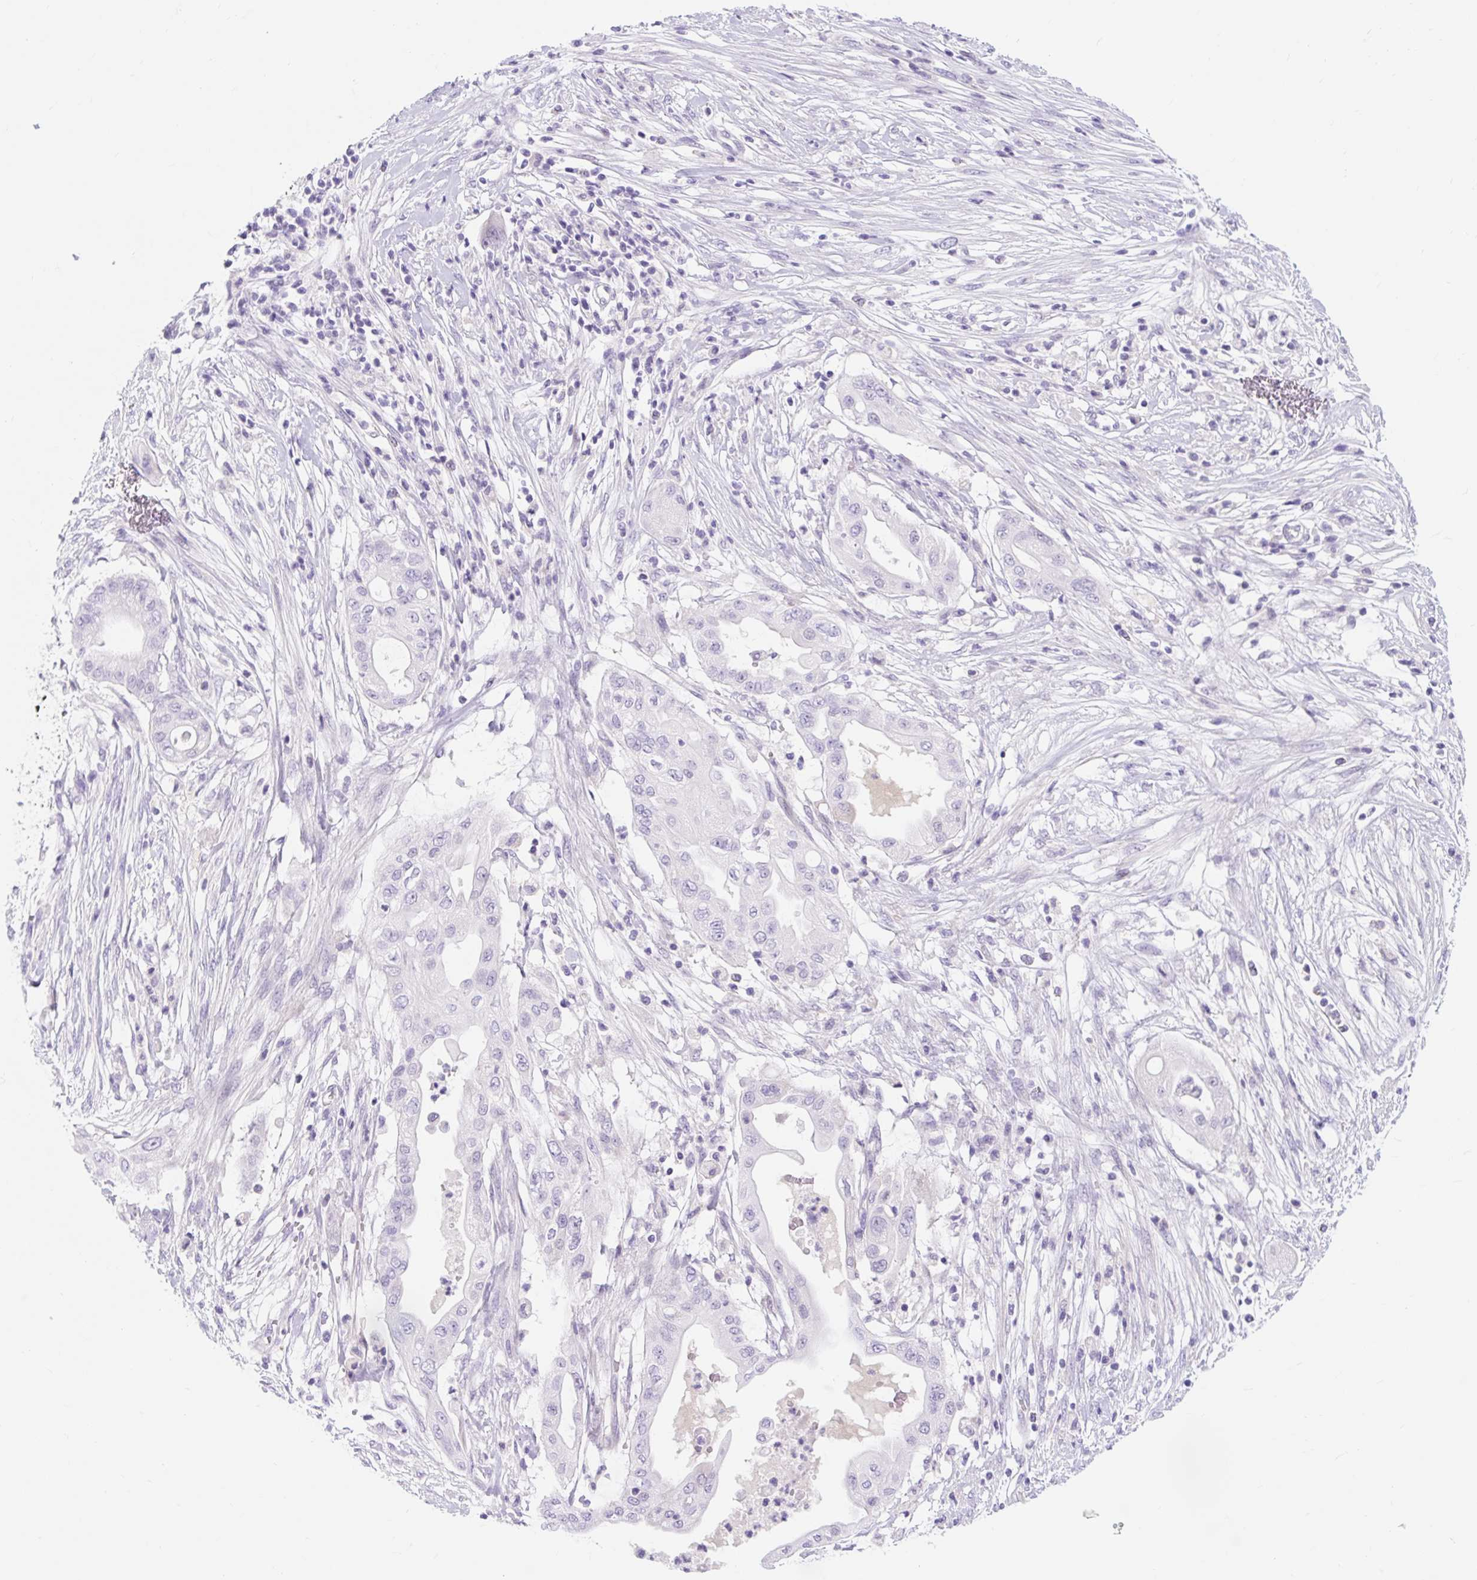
{"staining": {"intensity": "negative", "quantity": "none", "location": "none"}, "tissue": "pancreatic cancer", "cell_type": "Tumor cells", "image_type": "cancer", "snomed": [{"axis": "morphology", "description": "Adenocarcinoma, NOS"}, {"axis": "topography", "description": "Pancreas"}], "caption": "Immunohistochemistry of human pancreatic cancer demonstrates no staining in tumor cells. The staining was performed using DAB (3,3'-diaminobenzidine) to visualize the protein expression in brown, while the nuclei were stained in blue with hematoxylin (Magnification: 20x).", "gene": "SLC28A1", "patient": {"sex": "male", "age": 68}}